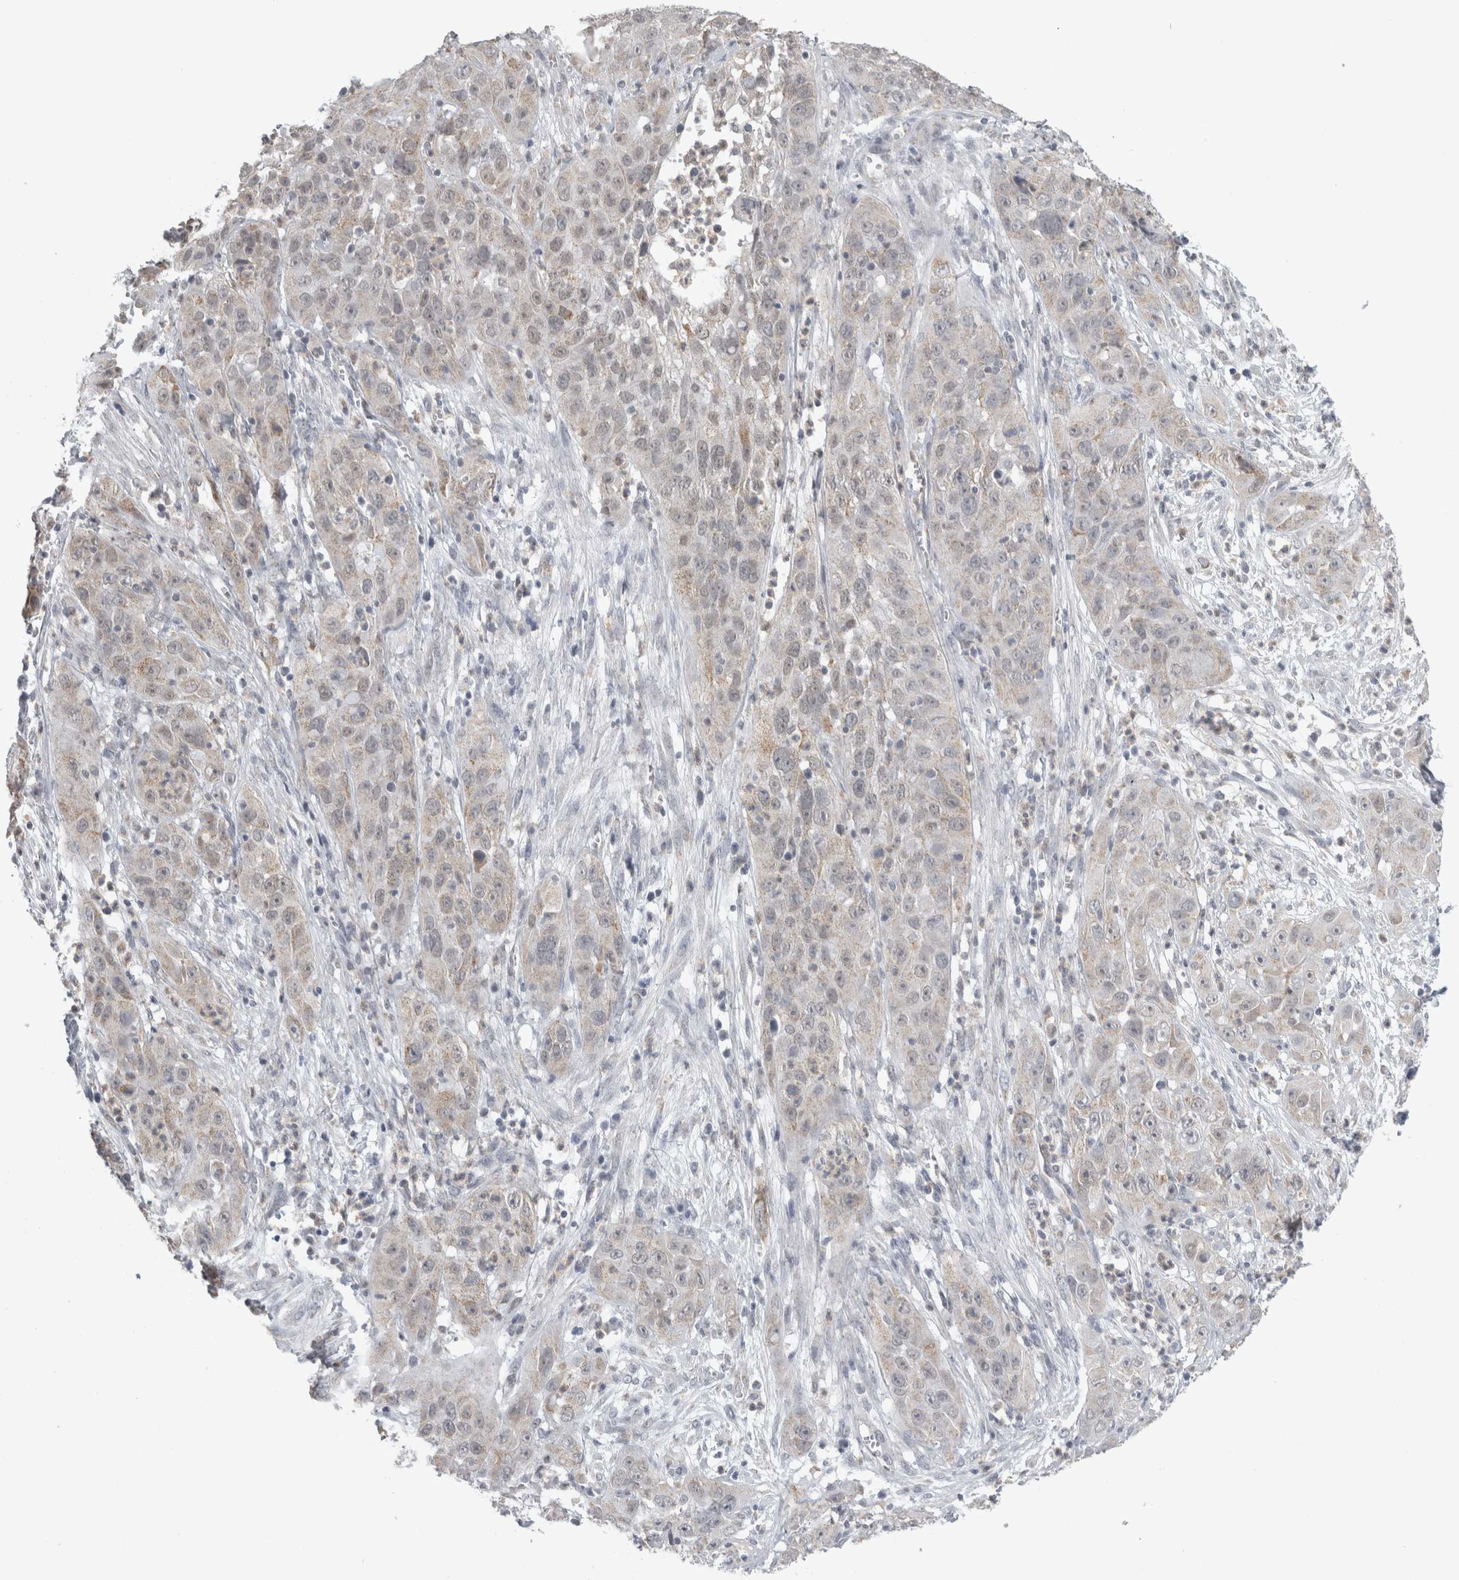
{"staining": {"intensity": "weak", "quantity": "<25%", "location": "cytoplasmic/membranous"}, "tissue": "cervical cancer", "cell_type": "Tumor cells", "image_type": "cancer", "snomed": [{"axis": "morphology", "description": "Squamous cell carcinoma, NOS"}, {"axis": "topography", "description": "Cervix"}], "caption": "Tumor cells are negative for brown protein staining in cervical squamous cell carcinoma.", "gene": "PLIN1", "patient": {"sex": "female", "age": 32}}